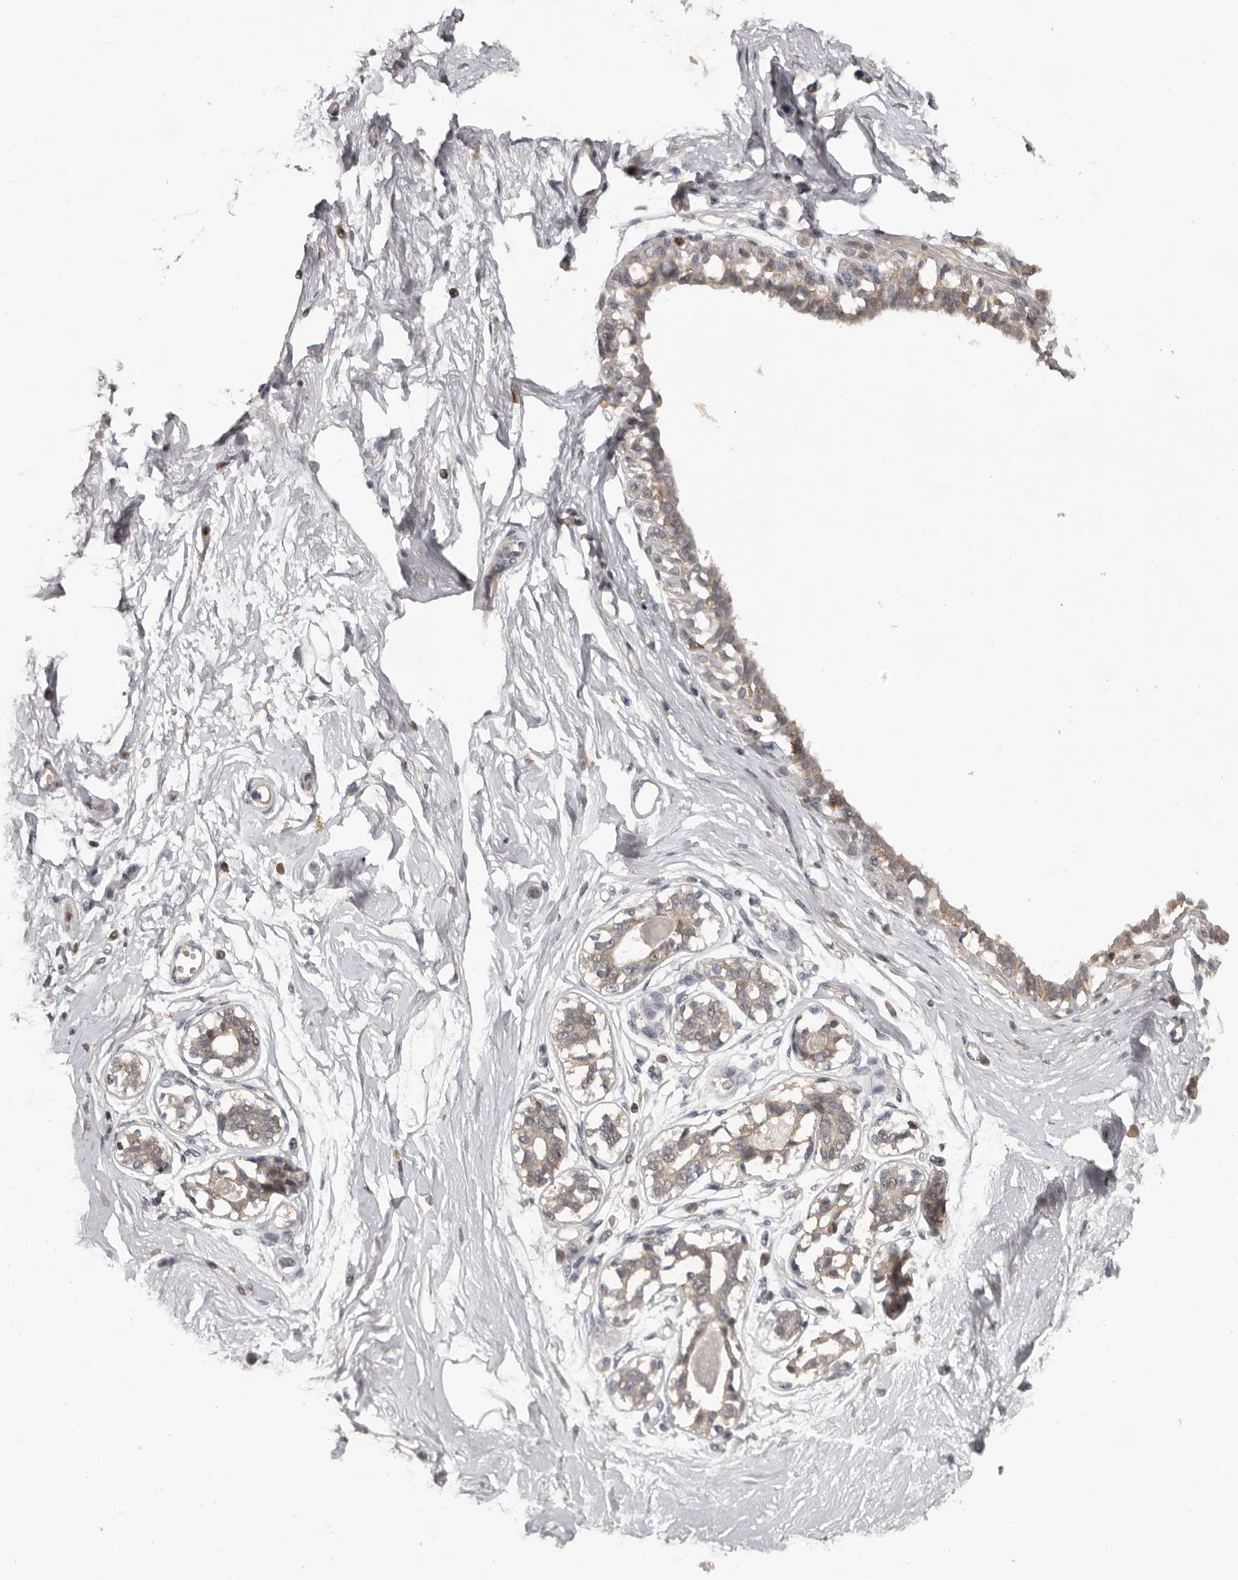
{"staining": {"intensity": "negative", "quantity": "none", "location": "none"}, "tissue": "breast", "cell_type": "Adipocytes", "image_type": "normal", "snomed": [{"axis": "morphology", "description": "Normal tissue, NOS"}, {"axis": "topography", "description": "Breast"}], "caption": "A high-resolution photomicrograph shows immunohistochemistry staining of normal breast, which demonstrates no significant staining in adipocytes.", "gene": "ANKRD44", "patient": {"sex": "female", "age": 45}}